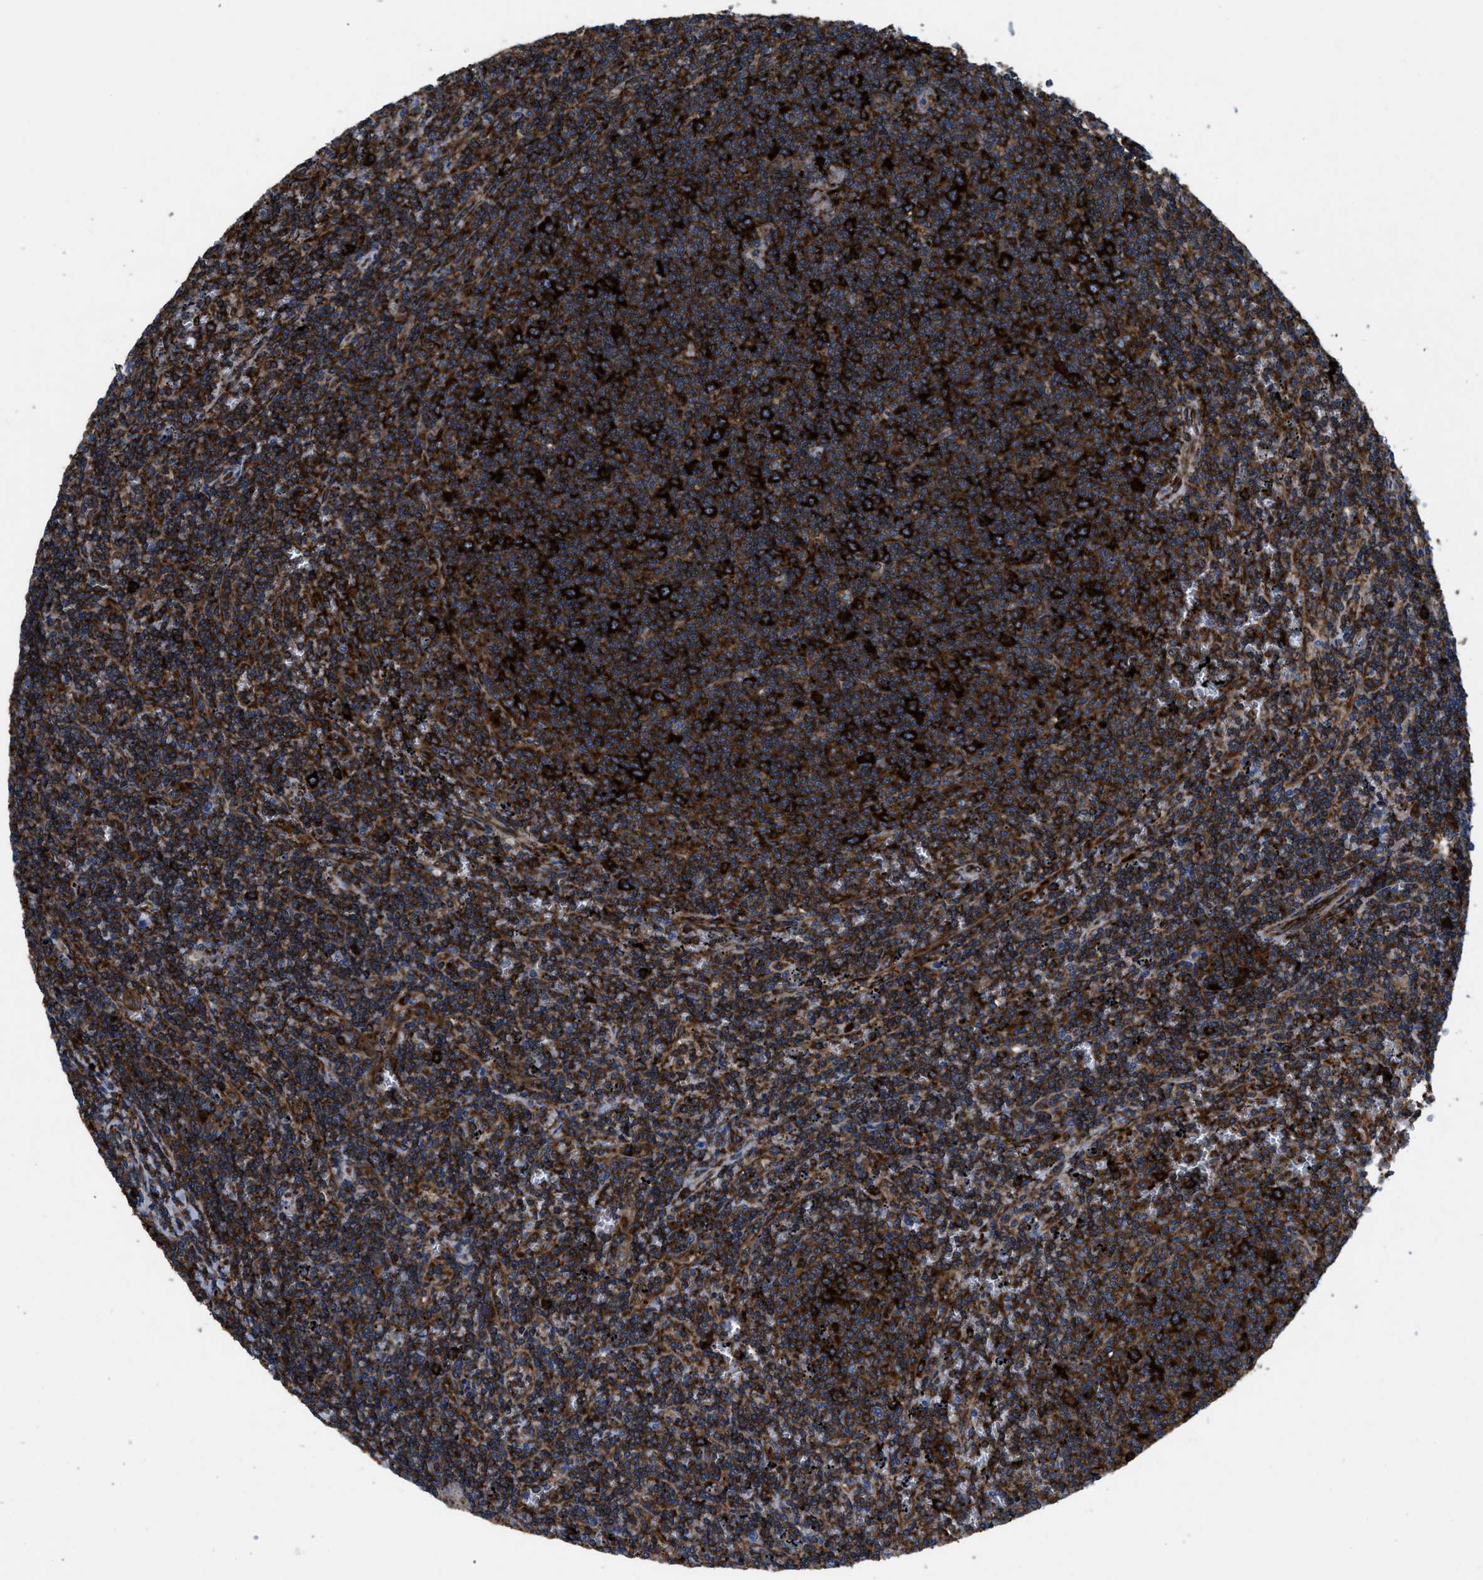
{"staining": {"intensity": "strong", "quantity": ">75%", "location": "cytoplasmic/membranous"}, "tissue": "lymphoma", "cell_type": "Tumor cells", "image_type": "cancer", "snomed": [{"axis": "morphology", "description": "Malignant lymphoma, non-Hodgkin's type, Low grade"}, {"axis": "topography", "description": "Spleen"}], "caption": "High-magnification brightfield microscopy of lymphoma stained with DAB (brown) and counterstained with hematoxylin (blue). tumor cells exhibit strong cytoplasmic/membranous positivity is present in about>75% of cells.", "gene": "CAPRIN1", "patient": {"sex": "female", "age": 50}}